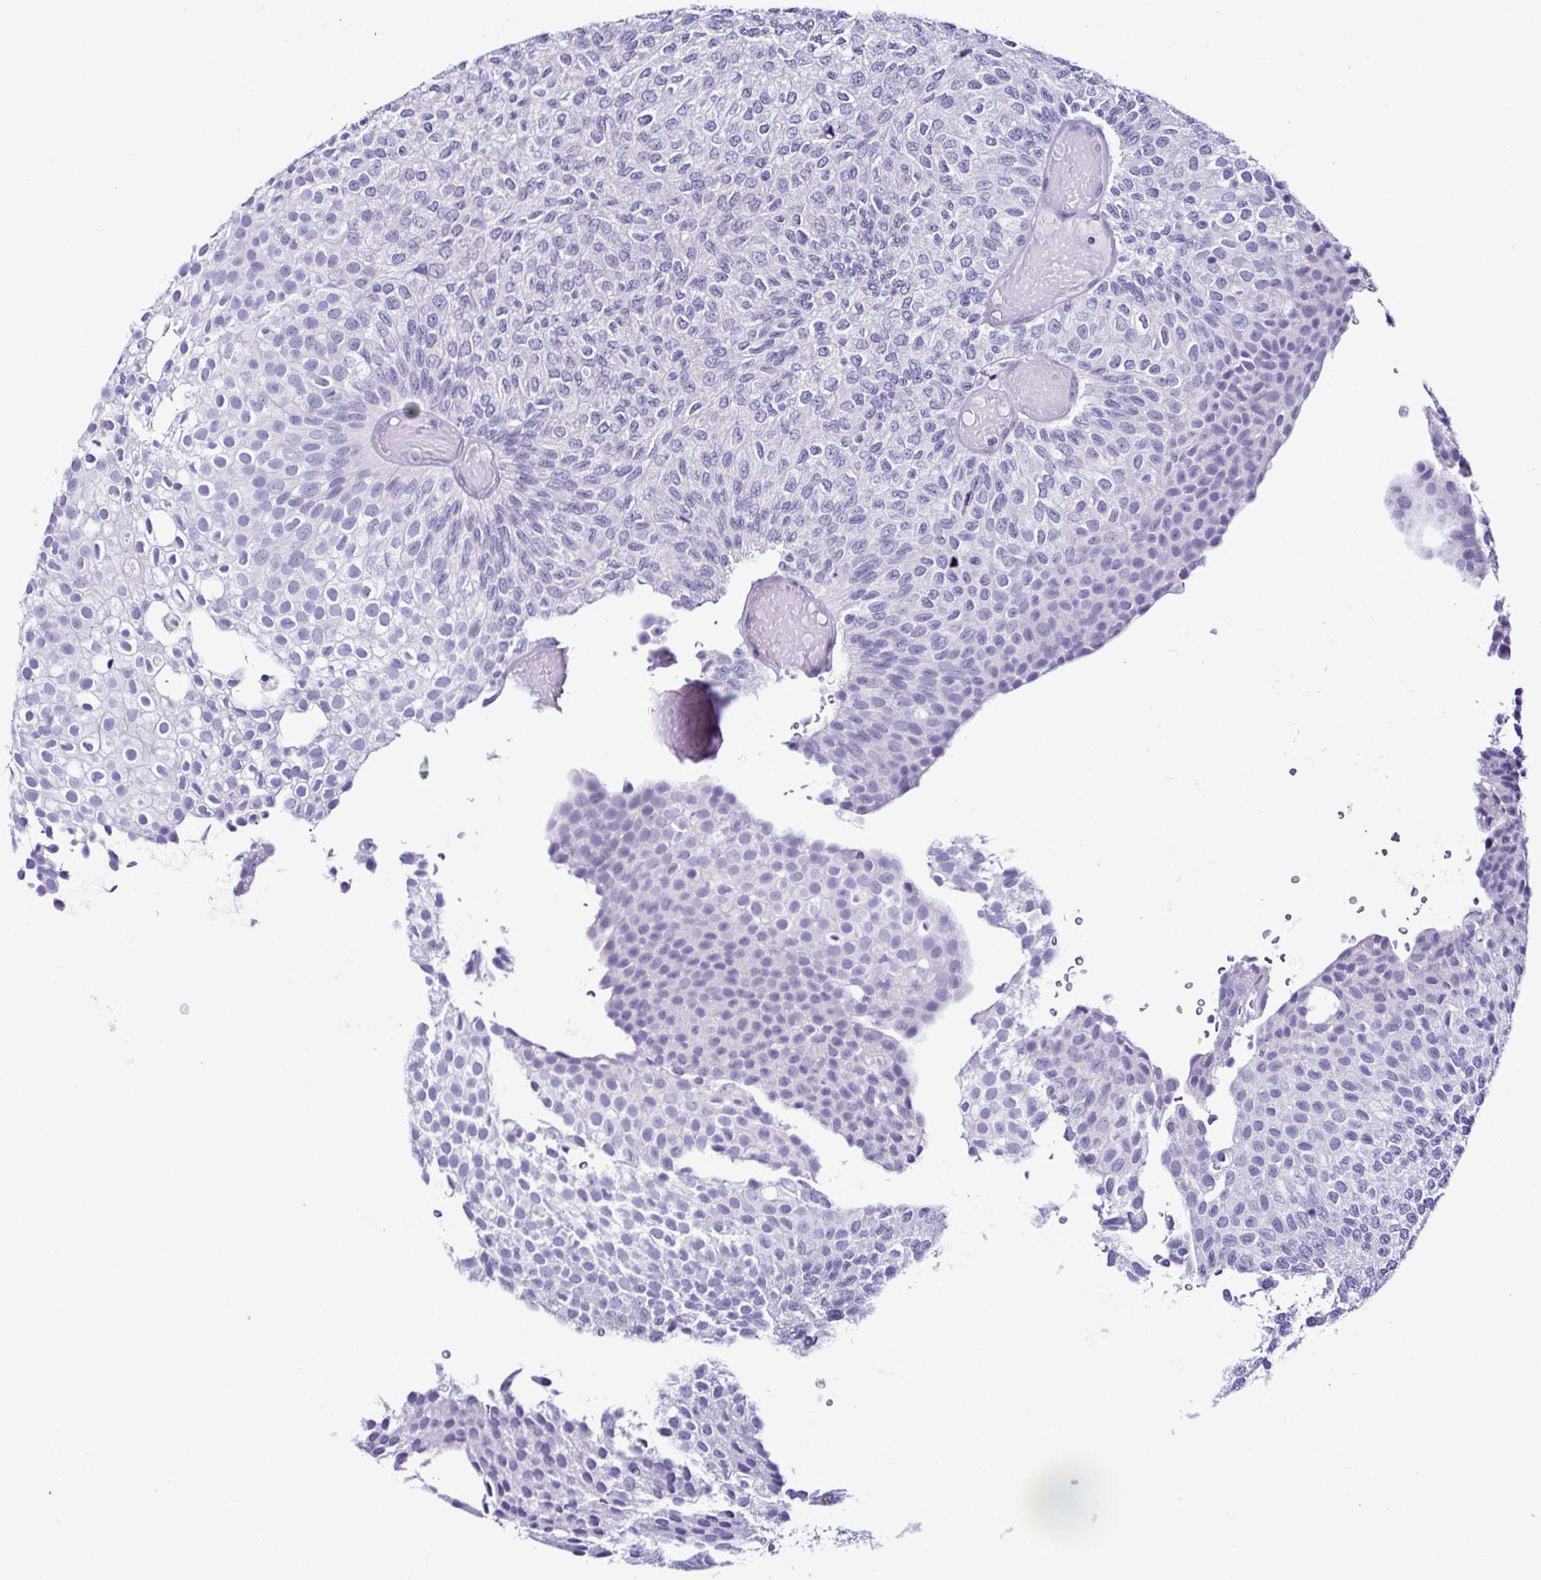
{"staining": {"intensity": "negative", "quantity": "none", "location": "none"}, "tissue": "urothelial cancer", "cell_type": "Tumor cells", "image_type": "cancer", "snomed": [{"axis": "morphology", "description": "Urothelial carcinoma, Low grade"}, {"axis": "topography", "description": "Urinary bladder"}], "caption": "Urothelial cancer was stained to show a protein in brown. There is no significant expression in tumor cells.", "gene": "SRL", "patient": {"sex": "male", "age": 78}}